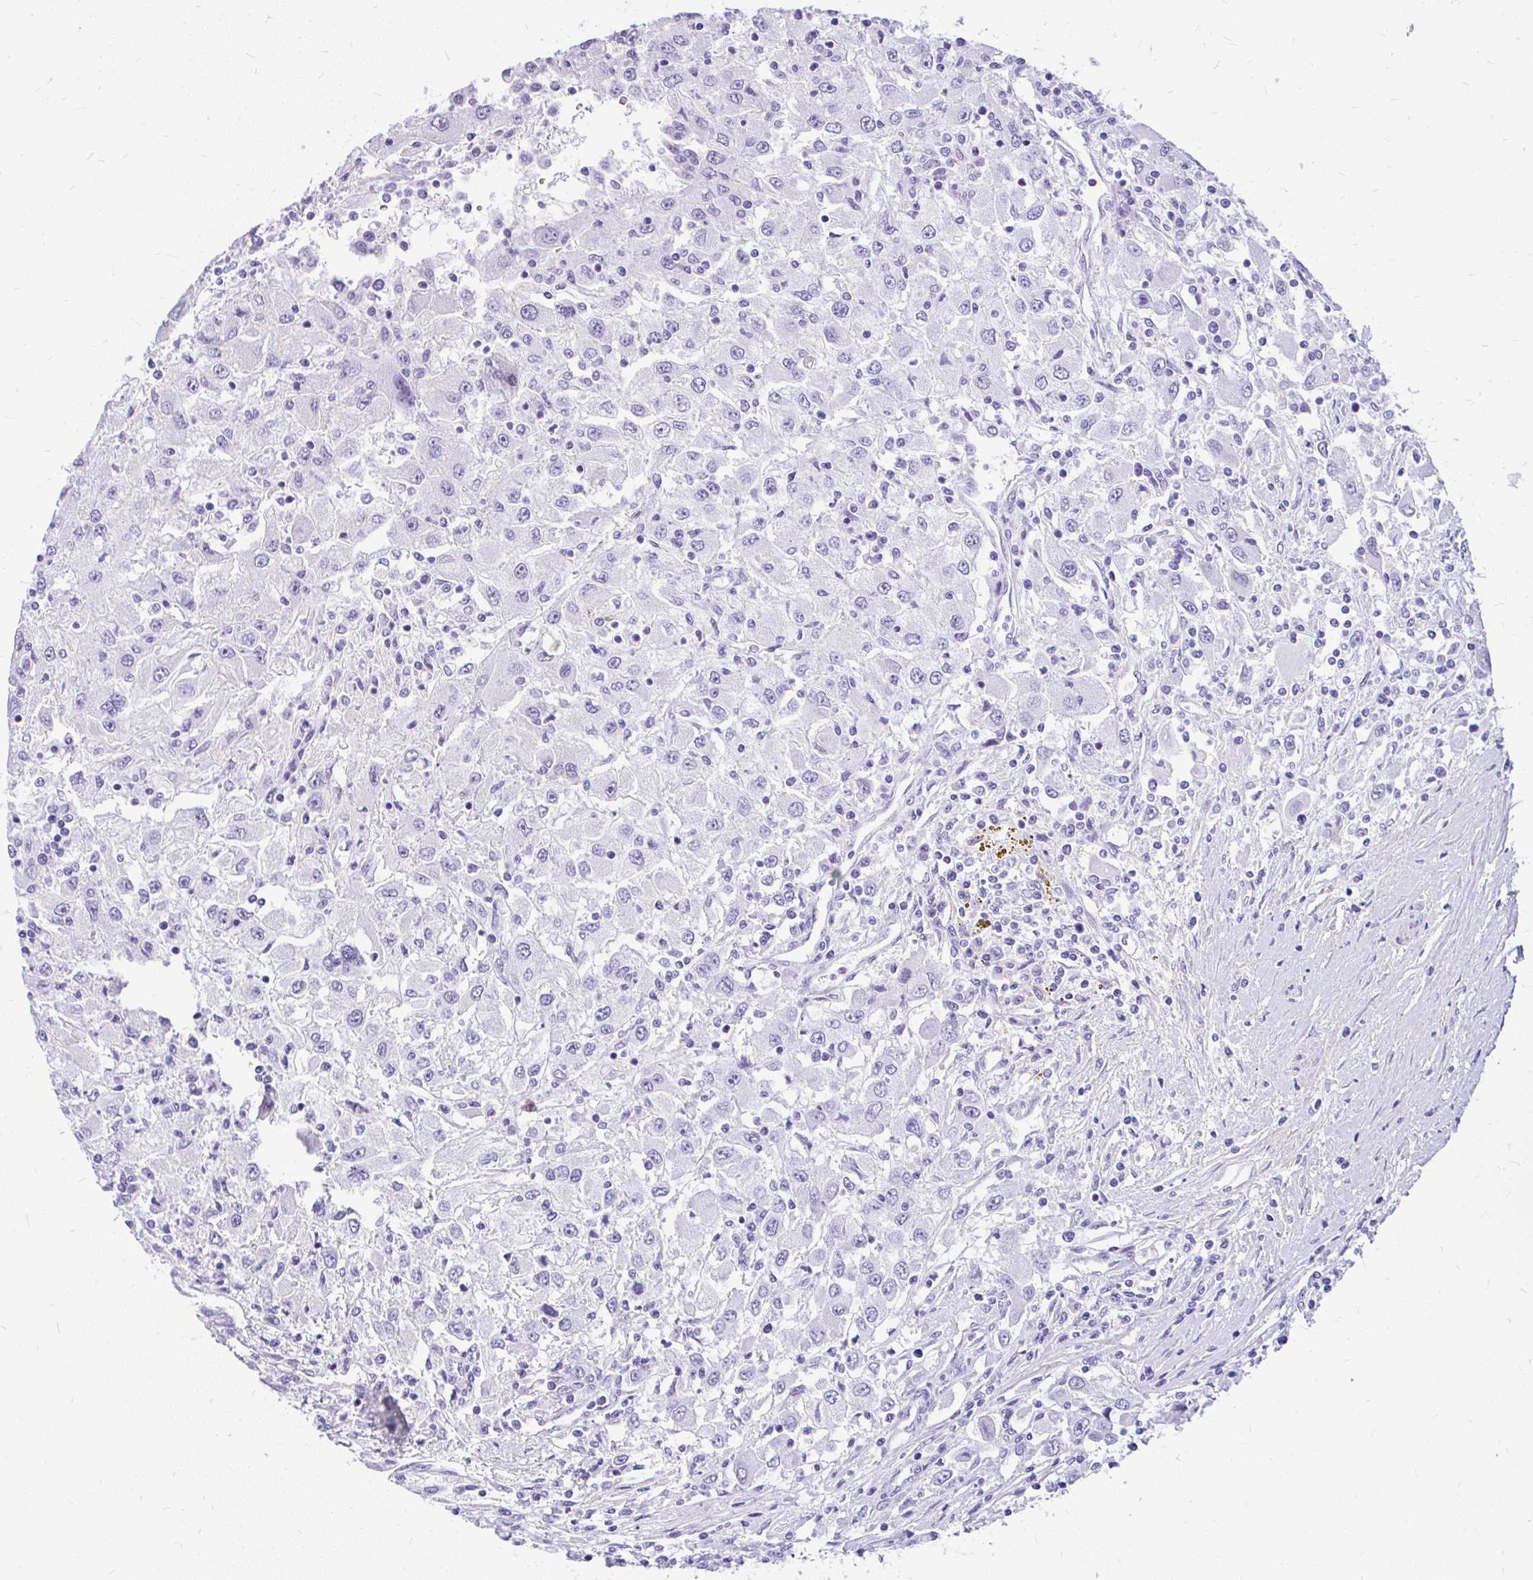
{"staining": {"intensity": "negative", "quantity": "none", "location": "none"}, "tissue": "renal cancer", "cell_type": "Tumor cells", "image_type": "cancer", "snomed": [{"axis": "morphology", "description": "Adenocarcinoma, NOS"}, {"axis": "topography", "description": "Kidney"}], "caption": "IHC histopathology image of human renal adenocarcinoma stained for a protein (brown), which demonstrates no staining in tumor cells.", "gene": "FAM83C", "patient": {"sex": "female", "age": 67}}